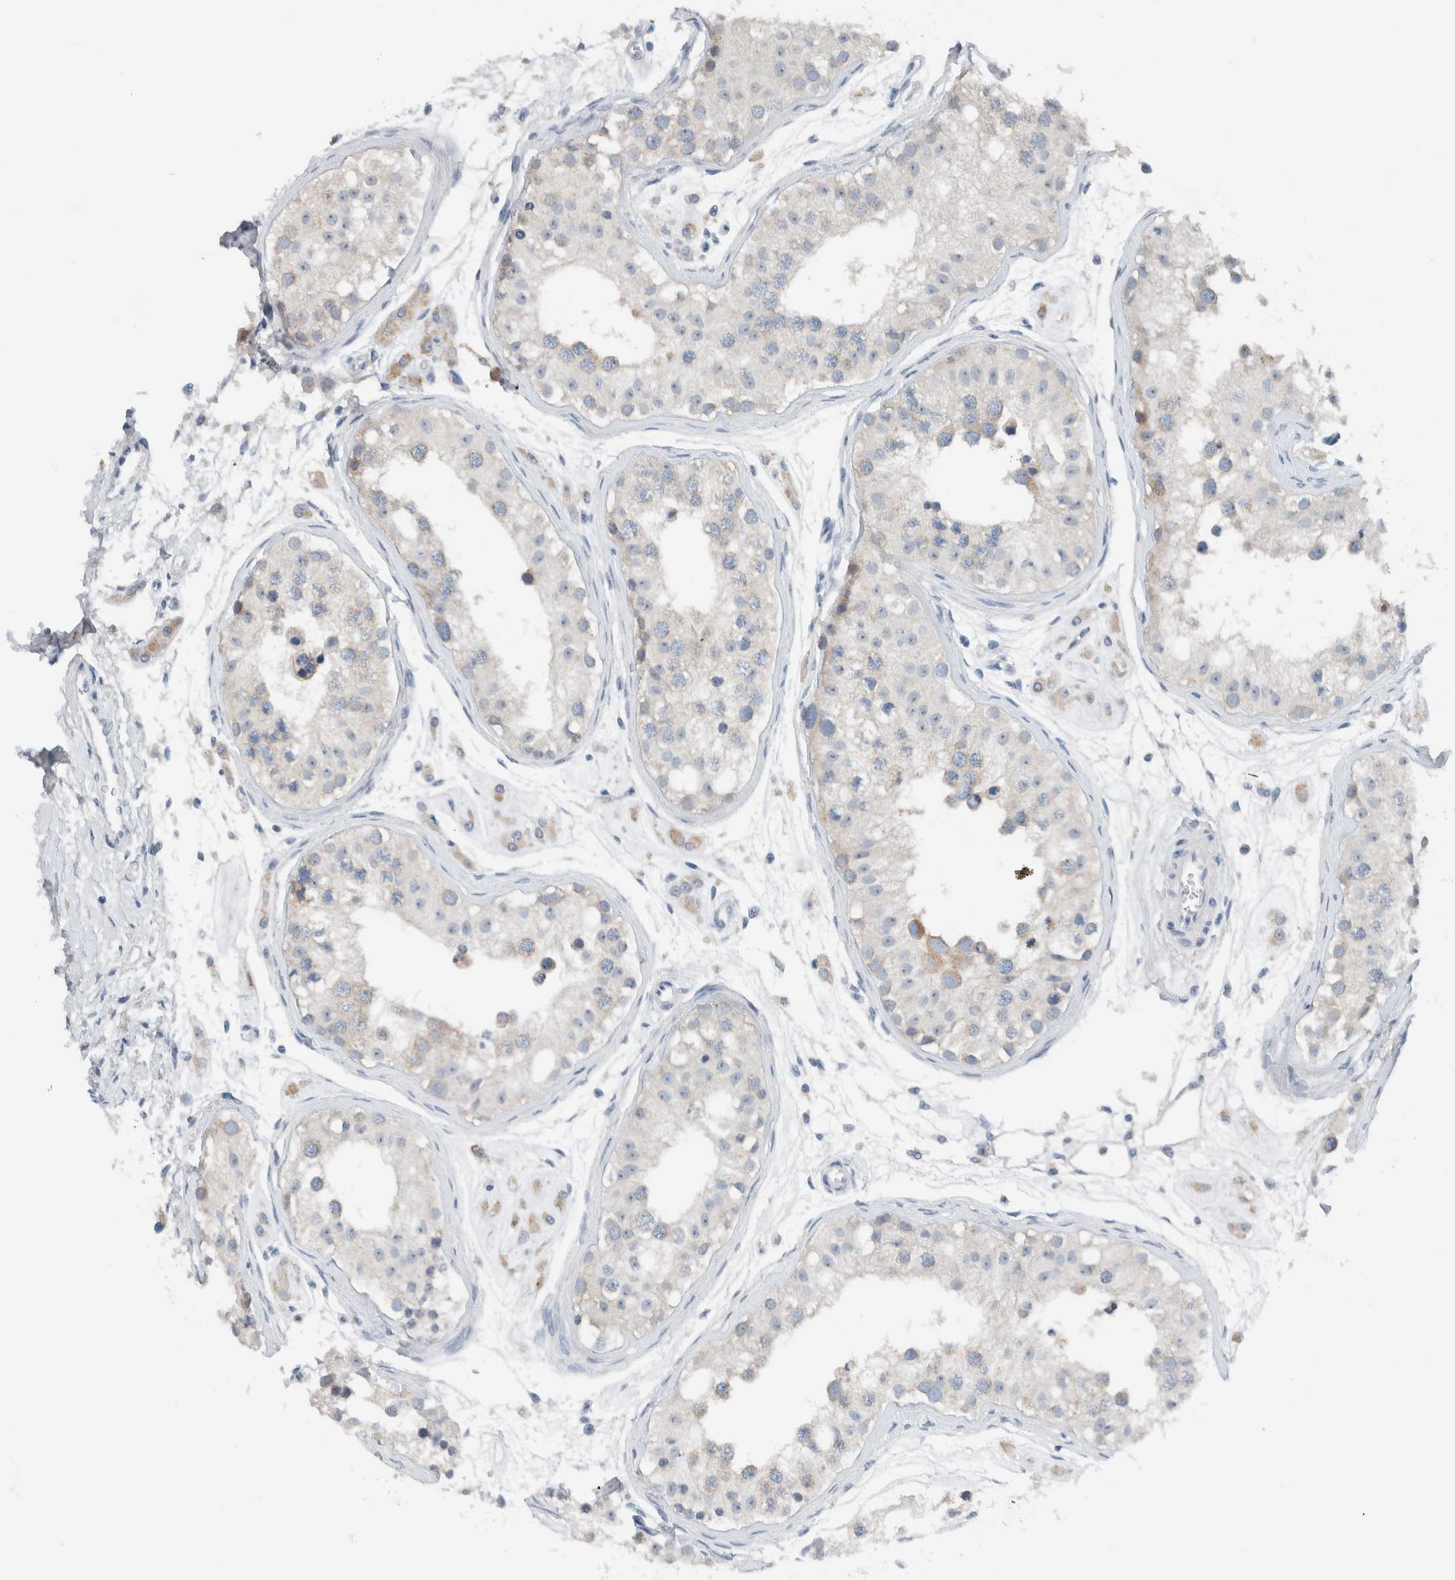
{"staining": {"intensity": "weak", "quantity": "25%-75%", "location": "cytoplasmic/membranous"}, "tissue": "testis", "cell_type": "Cells in seminiferous ducts", "image_type": "normal", "snomed": [{"axis": "morphology", "description": "Normal tissue, NOS"}, {"axis": "morphology", "description": "Adenocarcinoma, metastatic, NOS"}, {"axis": "topography", "description": "Testis"}], "caption": "Benign testis exhibits weak cytoplasmic/membranous staining in approximately 25%-75% of cells in seminiferous ducts, visualized by immunohistochemistry.", "gene": "DUOX1", "patient": {"sex": "male", "age": 26}}